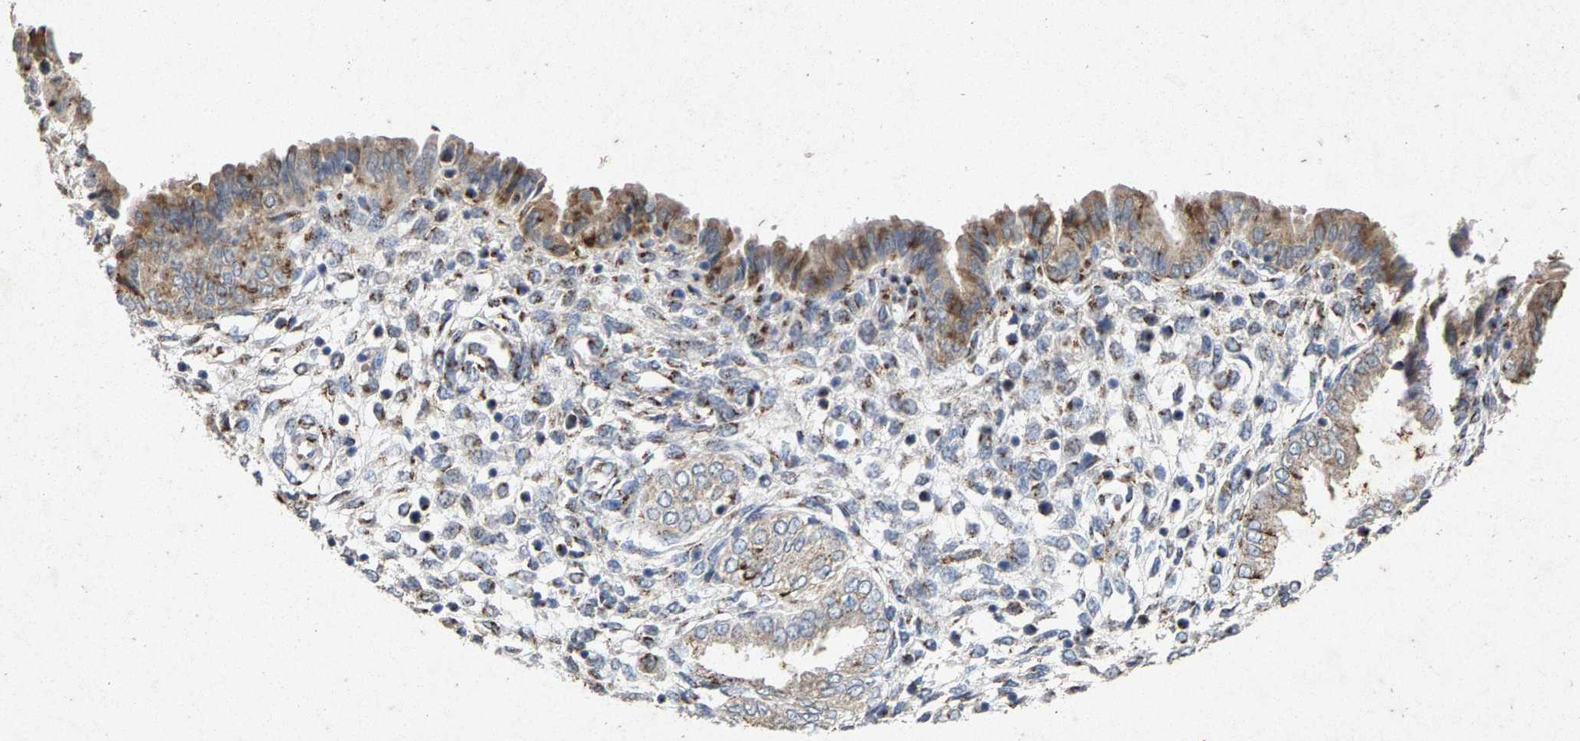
{"staining": {"intensity": "weak", "quantity": "<25%", "location": "cytoplasmic/membranous"}, "tissue": "endometrium", "cell_type": "Cells in endometrial stroma", "image_type": "normal", "snomed": [{"axis": "morphology", "description": "Normal tissue, NOS"}, {"axis": "topography", "description": "Endometrium"}], "caption": "IHC micrograph of unremarkable human endometrium stained for a protein (brown), which shows no expression in cells in endometrial stroma.", "gene": "MAN2A1", "patient": {"sex": "female", "age": 33}}